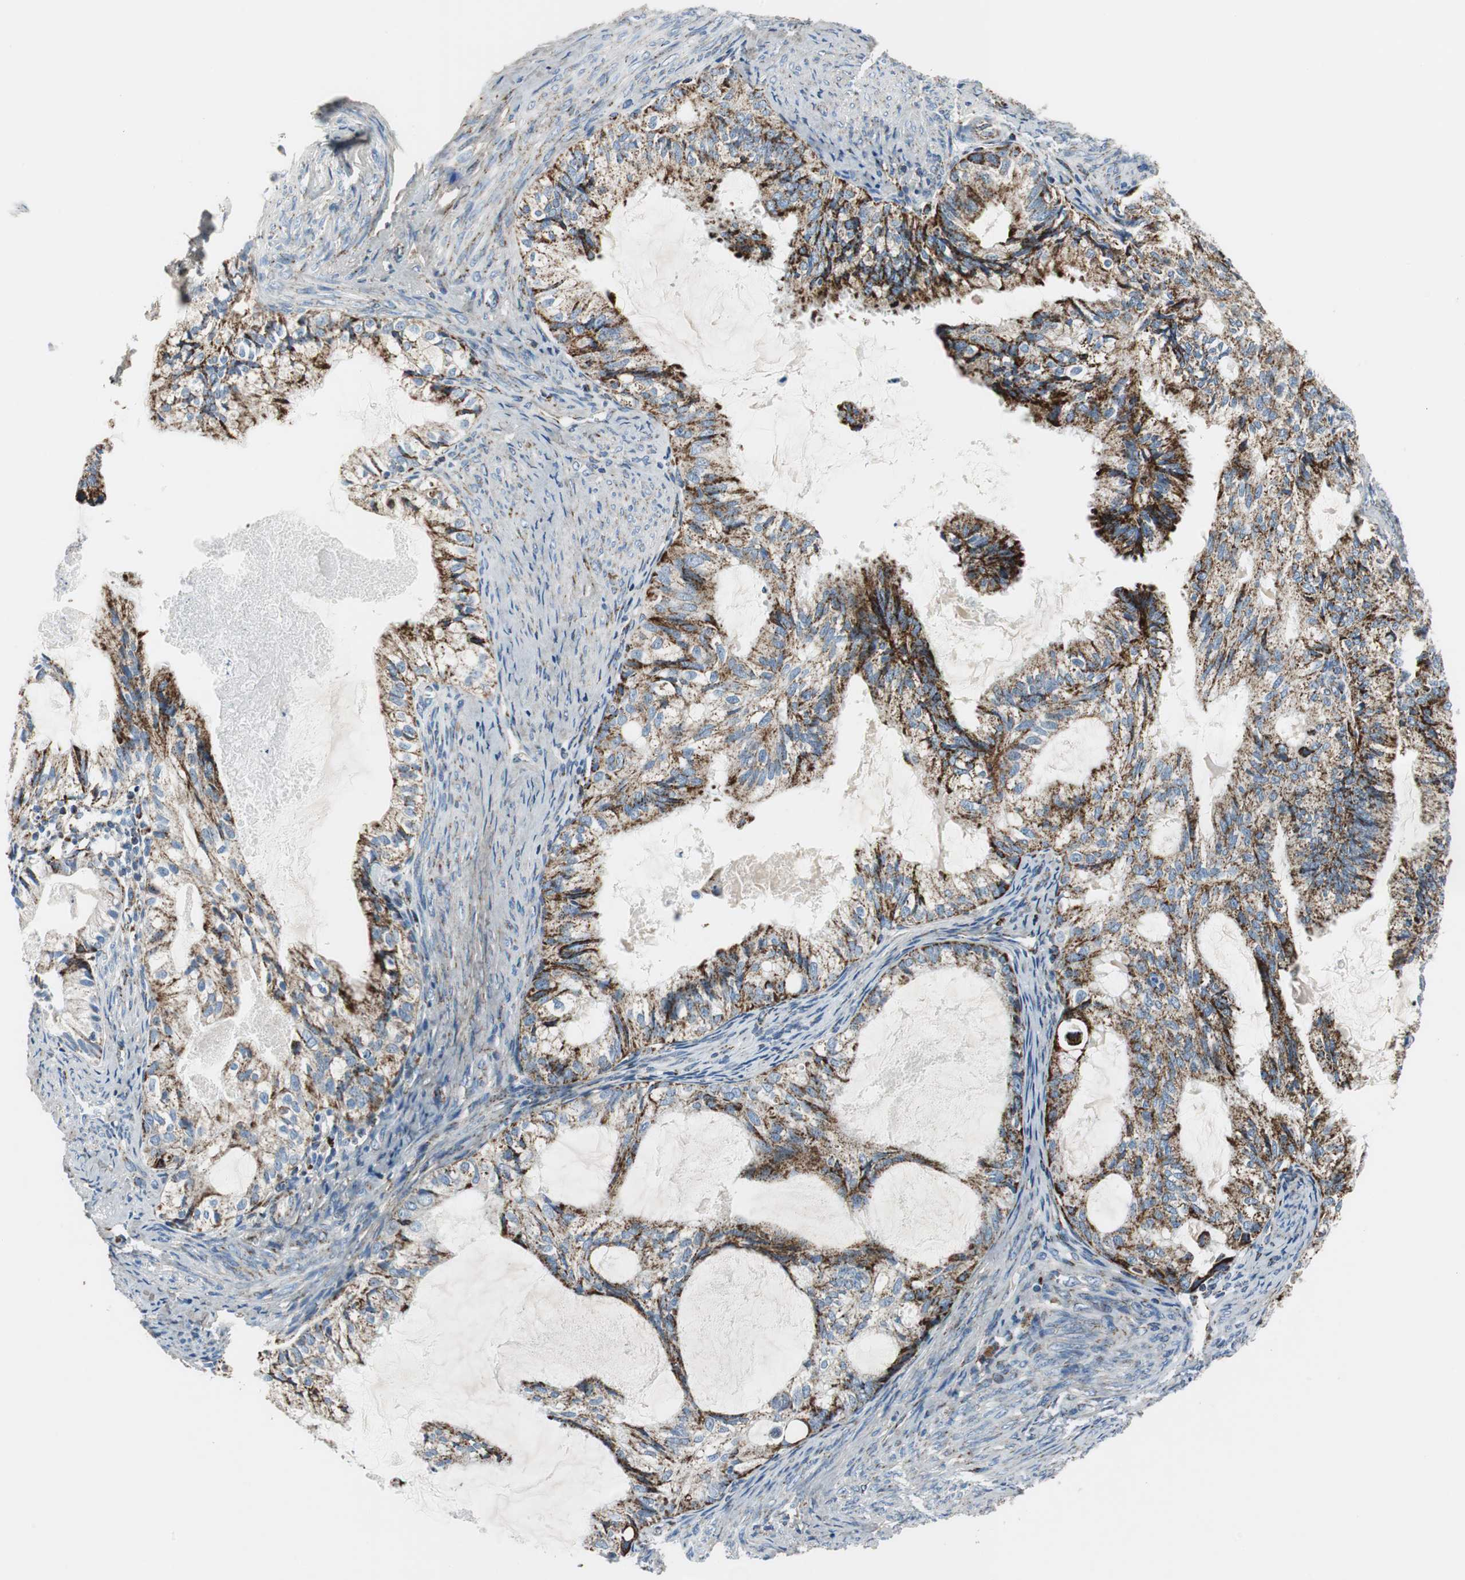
{"staining": {"intensity": "strong", "quantity": ">75%", "location": "cytoplasmic/membranous"}, "tissue": "cervical cancer", "cell_type": "Tumor cells", "image_type": "cancer", "snomed": [{"axis": "morphology", "description": "Normal tissue, NOS"}, {"axis": "morphology", "description": "Adenocarcinoma, NOS"}, {"axis": "topography", "description": "Cervix"}, {"axis": "topography", "description": "Endometrium"}], "caption": "High-power microscopy captured an immunohistochemistry (IHC) histopathology image of cervical cancer (adenocarcinoma), revealing strong cytoplasmic/membranous expression in approximately >75% of tumor cells.", "gene": "C1QTNF7", "patient": {"sex": "female", "age": 86}}